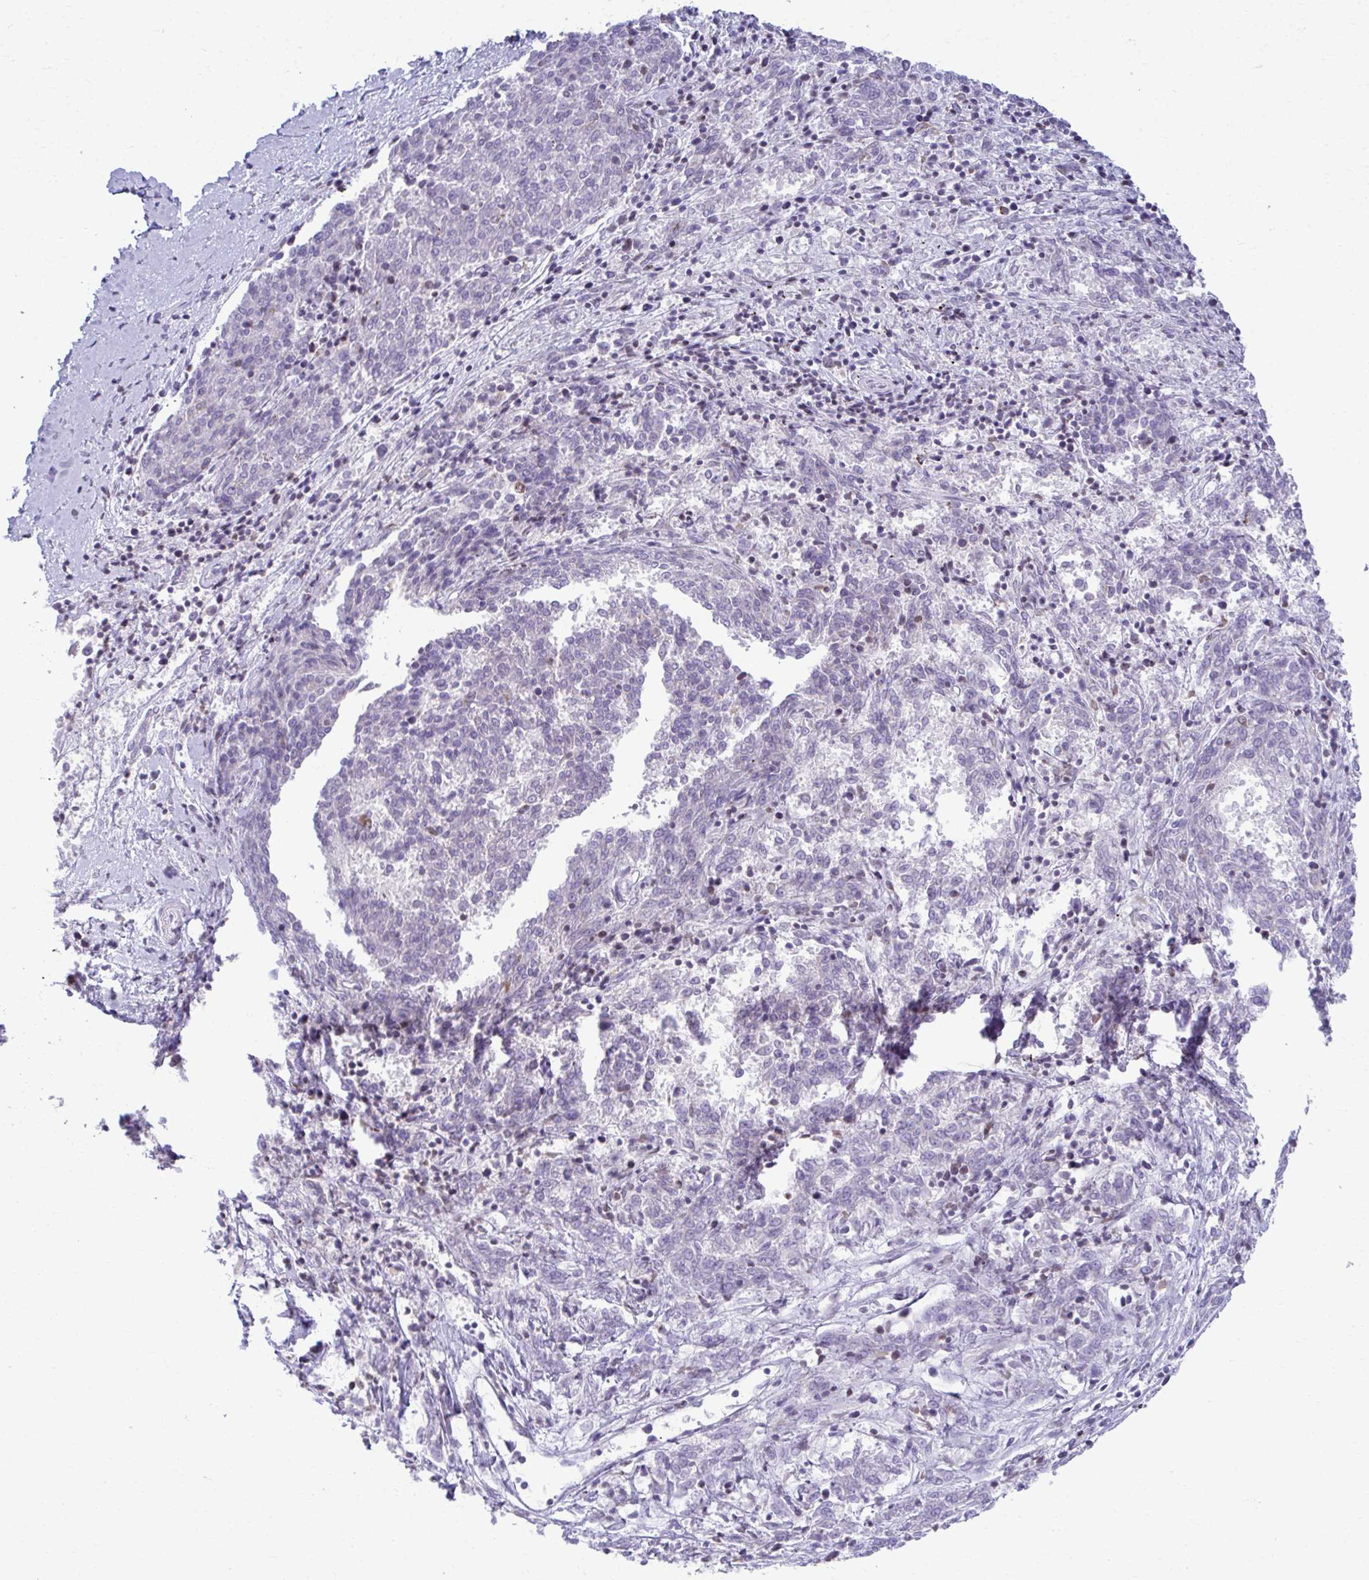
{"staining": {"intensity": "negative", "quantity": "none", "location": "none"}, "tissue": "melanoma", "cell_type": "Tumor cells", "image_type": "cancer", "snomed": [{"axis": "morphology", "description": "Malignant melanoma, NOS"}, {"axis": "topography", "description": "Skin"}], "caption": "This histopathology image is of malignant melanoma stained with IHC to label a protein in brown with the nuclei are counter-stained blue. There is no staining in tumor cells. Nuclei are stained in blue.", "gene": "OR7A5", "patient": {"sex": "female", "age": 72}}